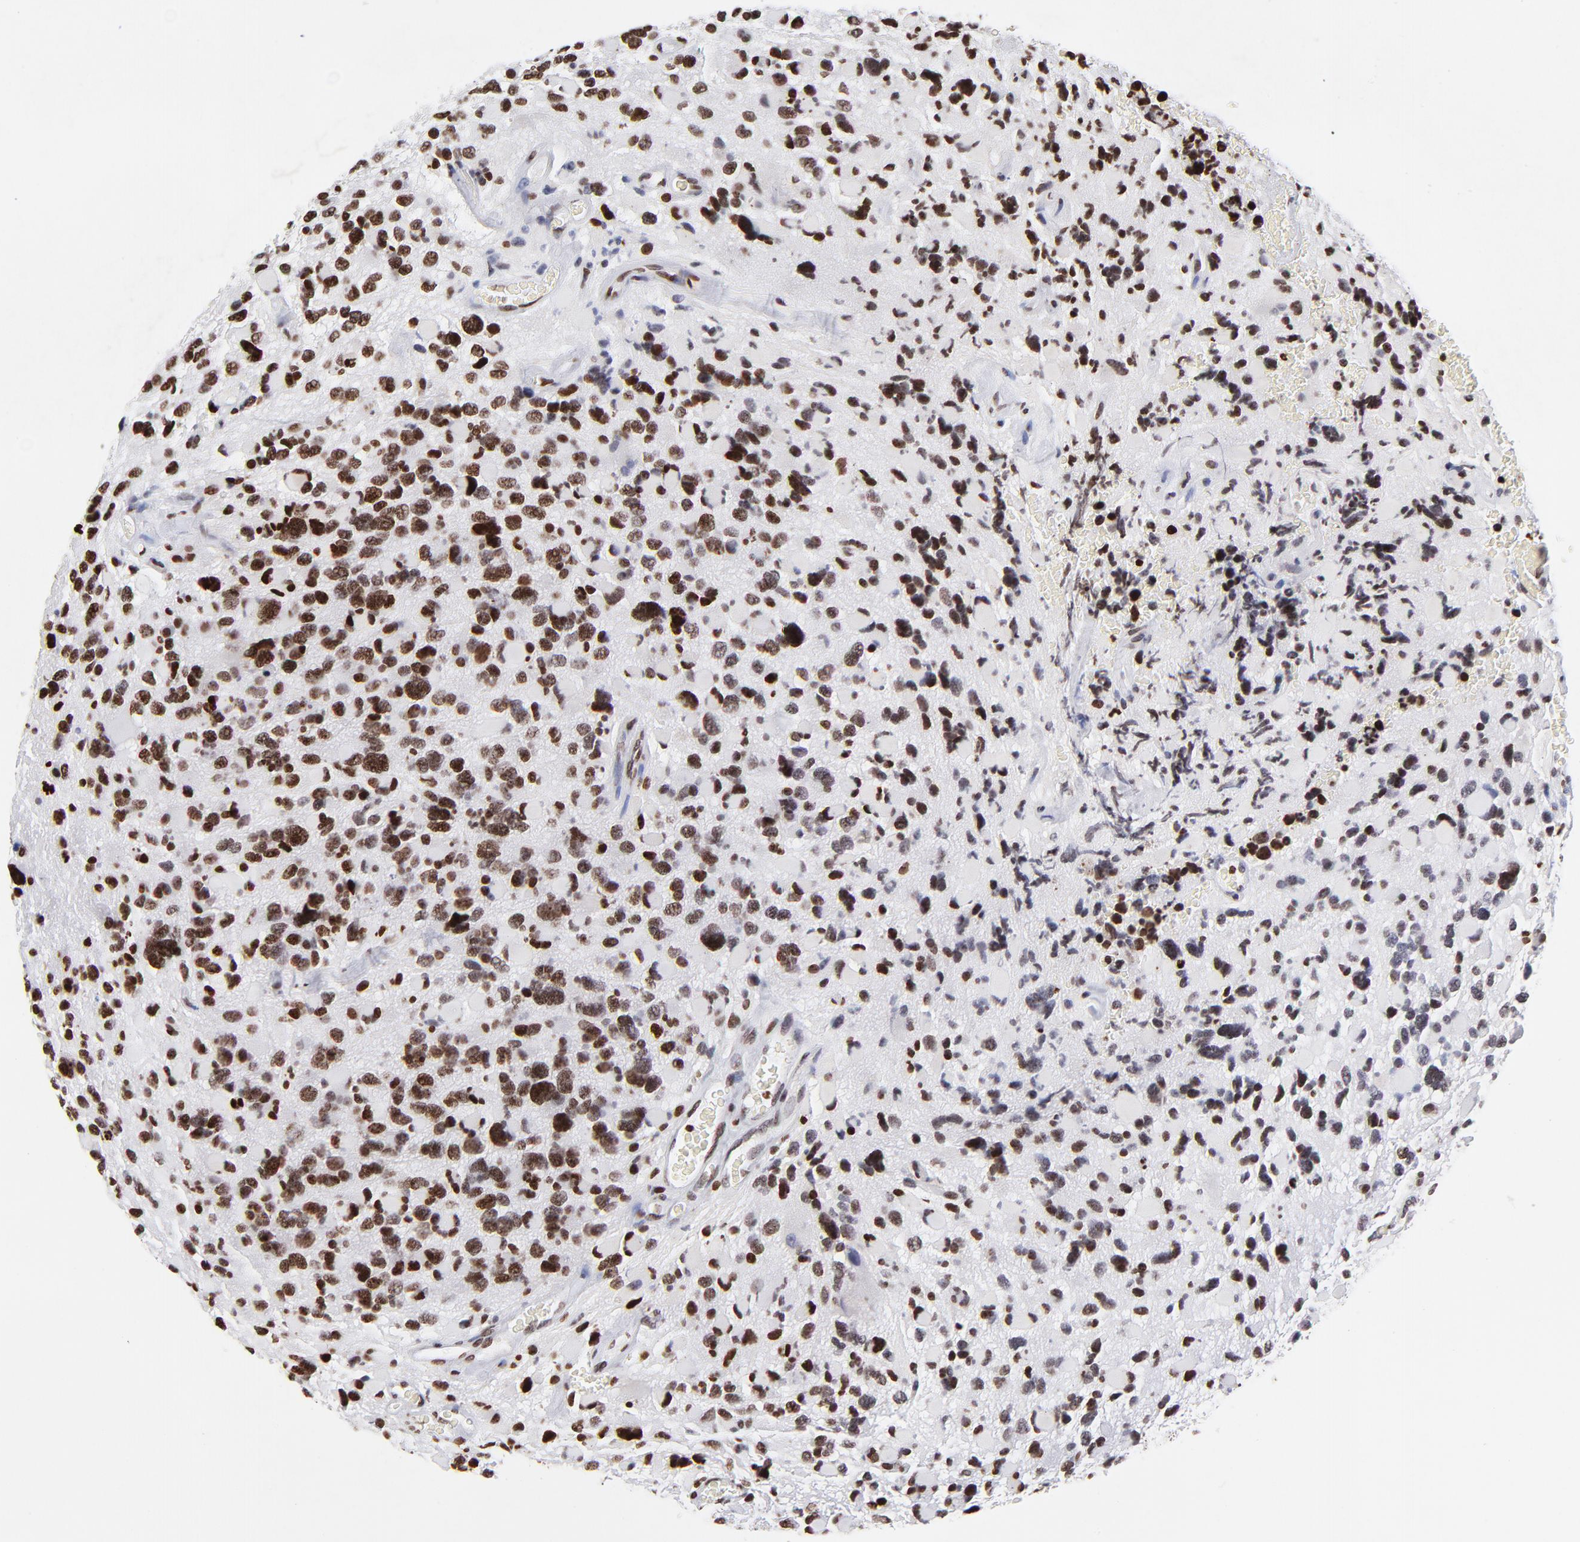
{"staining": {"intensity": "strong", "quantity": ">75%", "location": "nuclear"}, "tissue": "glioma", "cell_type": "Tumor cells", "image_type": "cancer", "snomed": [{"axis": "morphology", "description": "Glioma, malignant, High grade"}, {"axis": "topography", "description": "Brain"}], "caption": "Brown immunohistochemical staining in malignant glioma (high-grade) reveals strong nuclear expression in approximately >75% of tumor cells. The staining was performed using DAB, with brown indicating positive protein expression. Nuclei are stained blue with hematoxylin.", "gene": "FBH1", "patient": {"sex": "female", "age": 37}}